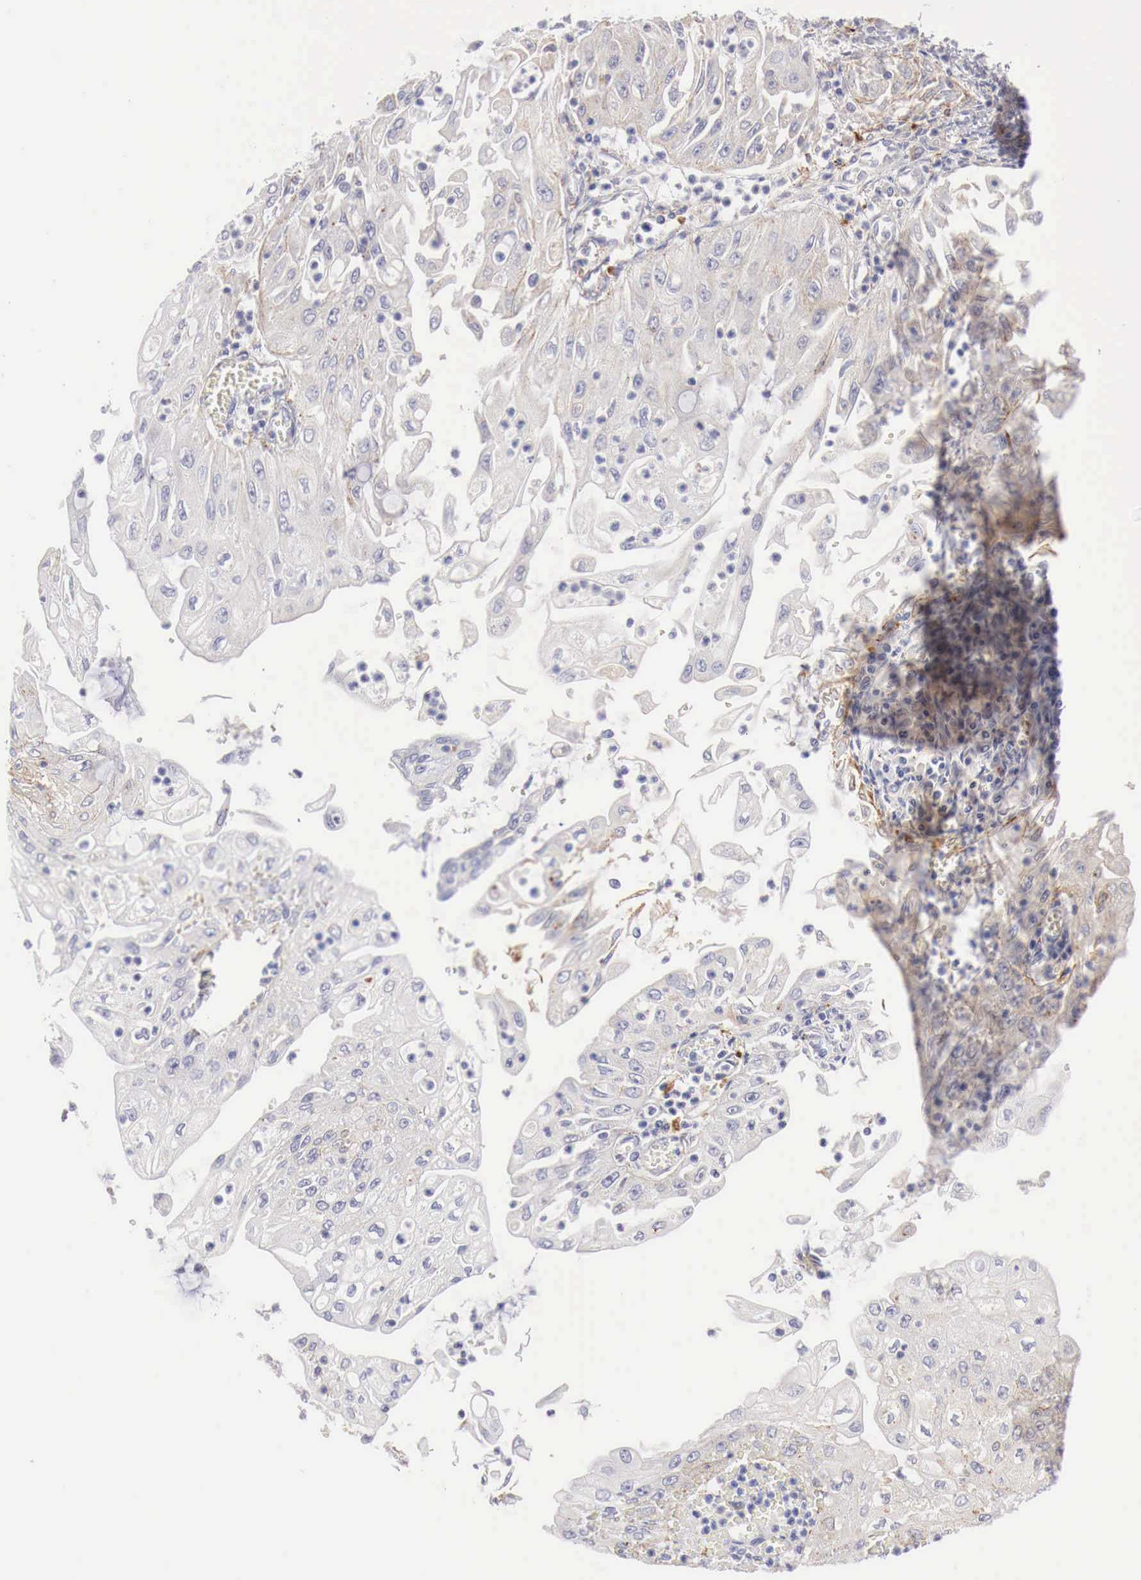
{"staining": {"intensity": "weak", "quantity": "<25%", "location": "cytoplasmic/membranous"}, "tissue": "endometrial cancer", "cell_type": "Tumor cells", "image_type": "cancer", "snomed": [{"axis": "morphology", "description": "Adenocarcinoma, NOS"}, {"axis": "topography", "description": "Endometrium"}], "caption": "Adenocarcinoma (endometrial) was stained to show a protein in brown. There is no significant expression in tumor cells. (DAB immunohistochemistry with hematoxylin counter stain).", "gene": "GLA", "patient": {"sex": "female", "age": 75}}